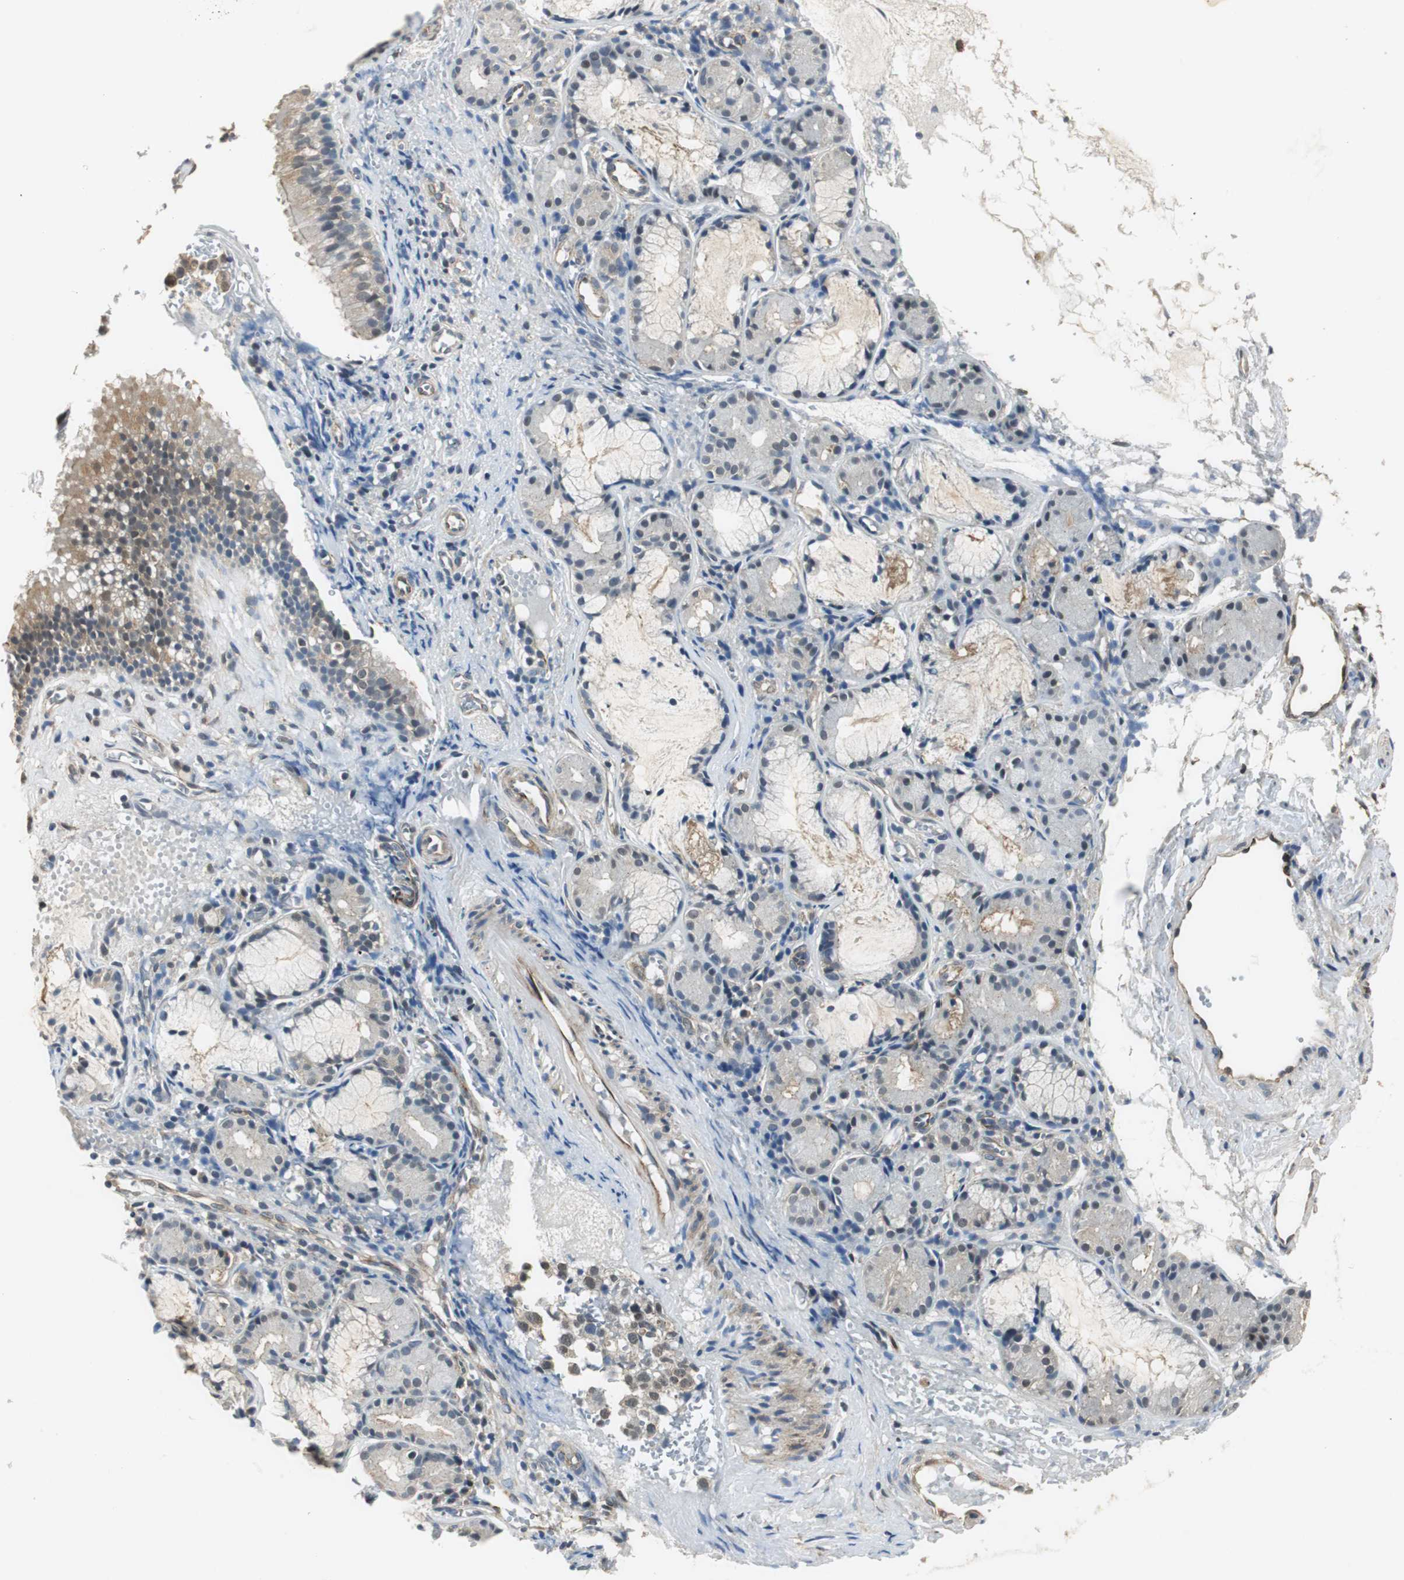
{"staining": {"intensity": "moderate", "quantity": "25%-75%", "location": "cytoplasmic/membranous"}, "tissue": "nasopharynx", "cell_type": "Respiratory epithelial cells", "image_type": "normal", "snomed": [{"axis": "morphology", "description": "Normal tissue, NOS"}, {"axis": "morphology", "description": "Inflammation, NOS"}, {"axis": "topography", "description": "Nasopharynx"}], "caption": "Normal nasopharynx reveals moderate cytoplasmic/membranous staining in approximately 25%-75% of respiratory epithelial cells, visualized by immunohistochemistry. The staining was performed using DAB to visualize the protein expression in brown, while the nuclei were stained in blue with hematoxylin (Magnification: 20x).", "gene": "PSMB4", "patient": {"sex": "female", "age": 55}}